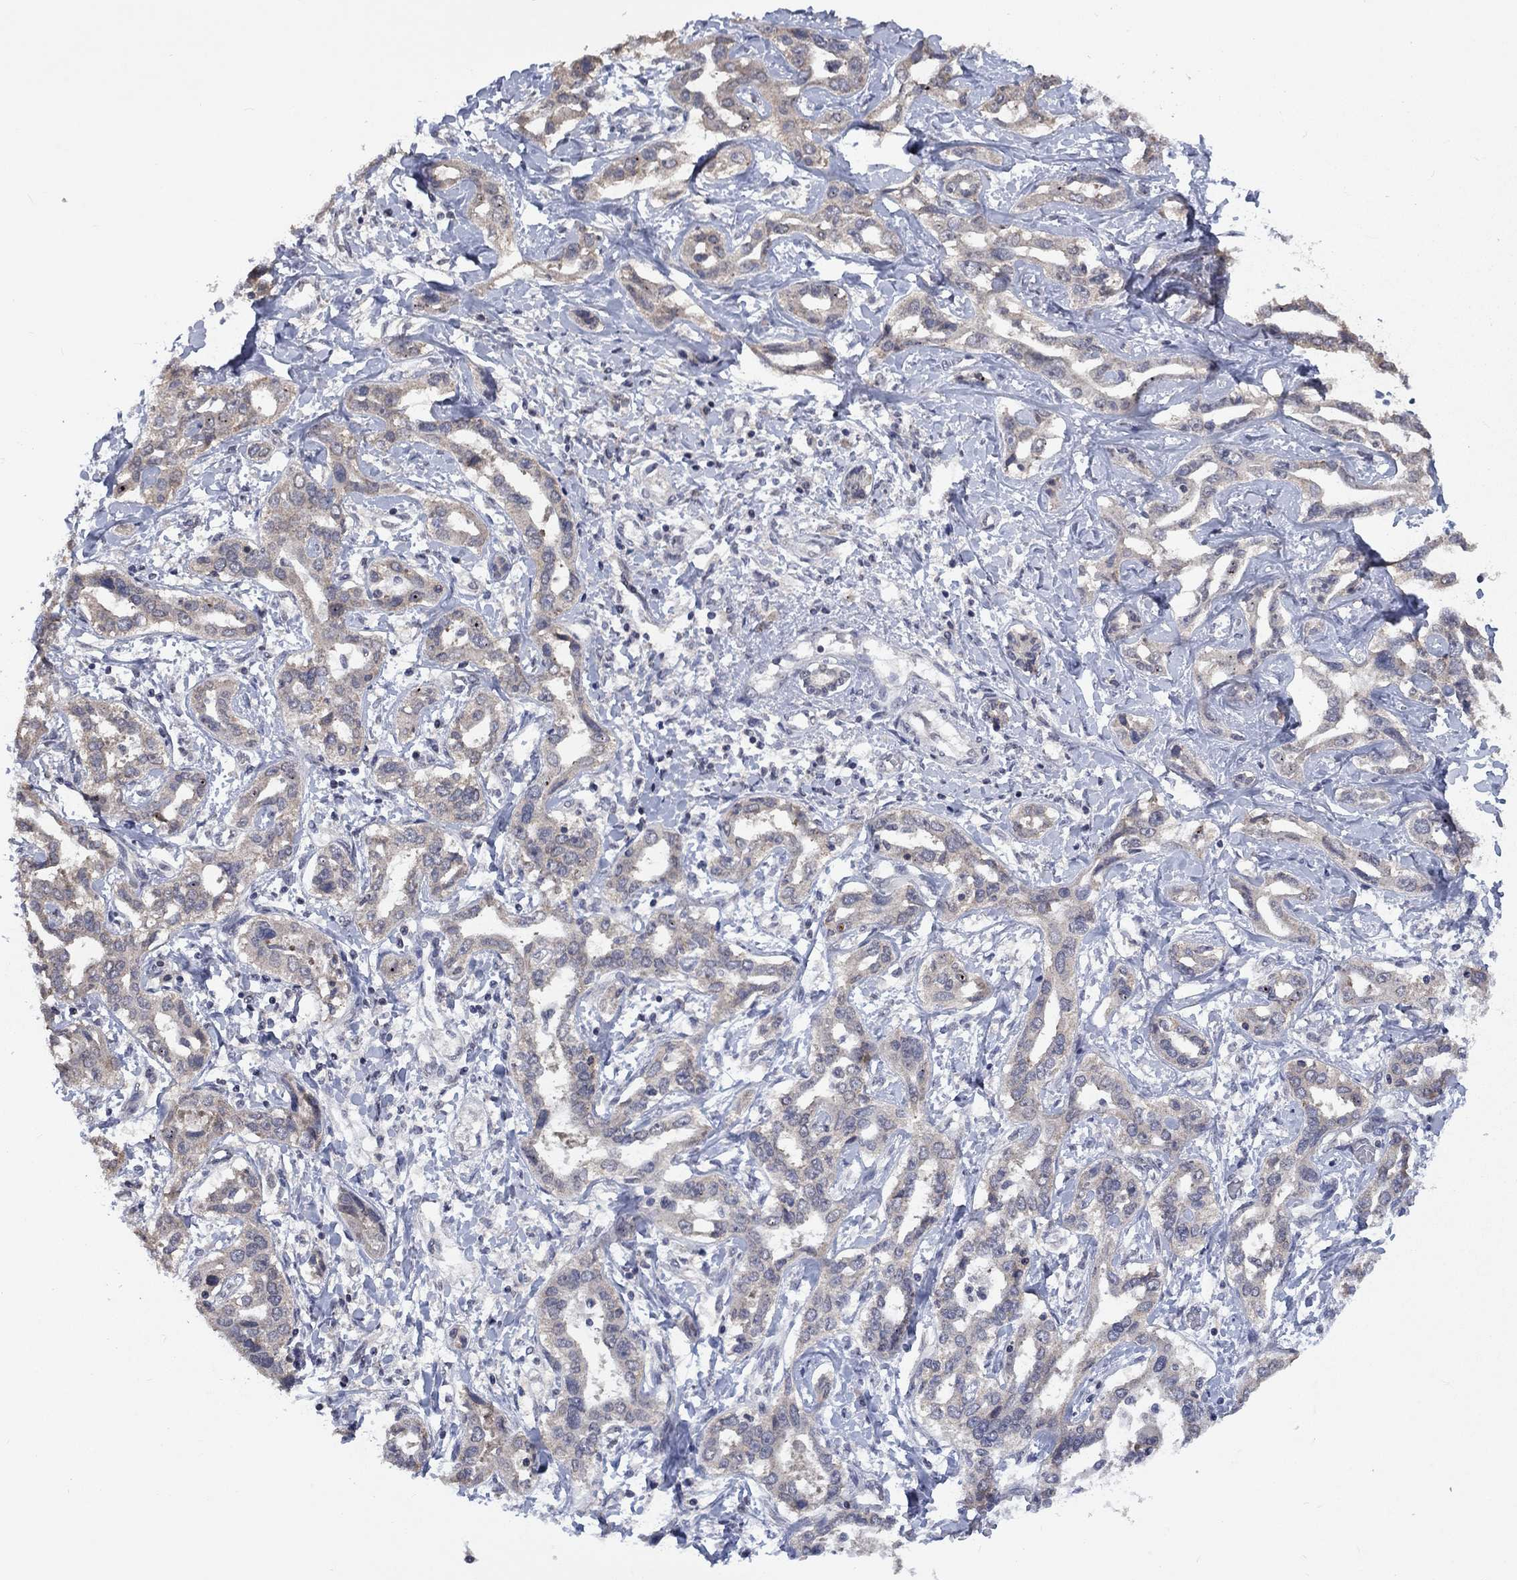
{"staining": {"intensity": "weak", "quantity": "<25%", "location": "cytoplasmic/membranous"}, "tissue": "liver cancer", "cell_type": "Tumor cells", "image_type": "cancer", "snomed": [{"axis": "morphology", "description": "Cholangiocarcinoma"}, {"axis": "topography", "description": "Liver"}], "caption": "Immunohistochemical staining of liver cancer (cholangiocarcinoma) exhibits no significant positivity in tumor cells.", "gene": "SPATA33", "patient": {"sex": "male", "age": 59}}